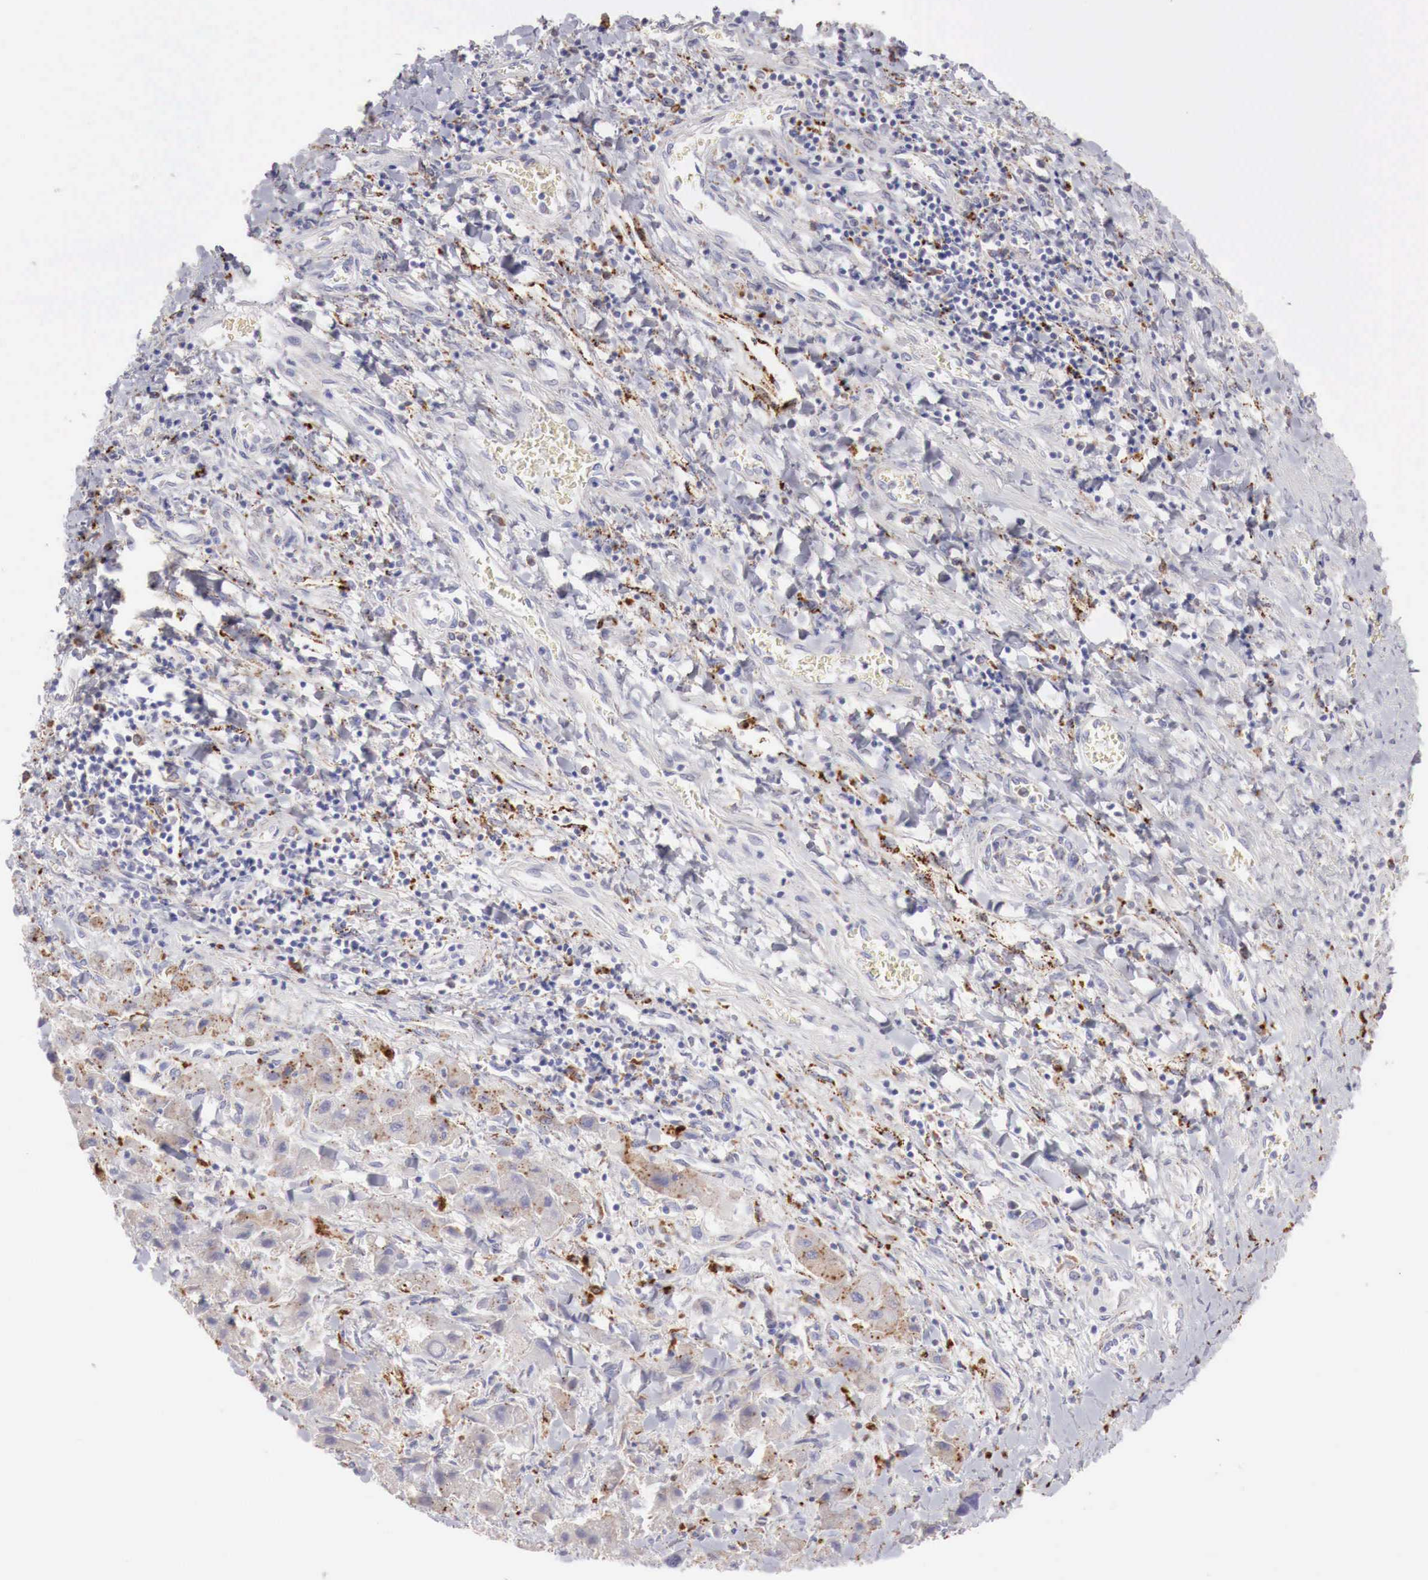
{"staining": {"intensity": "moderate", "quantity": "25%-75%", "location": "cytoplasmic/membranous"}, "tissue": "liver cancer", "cell_type": "Tumor cells", "image_type": "cancer", "snomed": [{"axis": "morphology", "description": "Carcinoma, Hepatocellular, NOS"}, {"axis": "topography", "description": "Liver"}], "caption": "A brown stain shows moderate cytoplasmic/membranous staining of a protein in human liver cancer (hepatocellular carcinoma) tumor cells.", "gene": "GLA", "patient": {"sex": "male", "age": 24}}